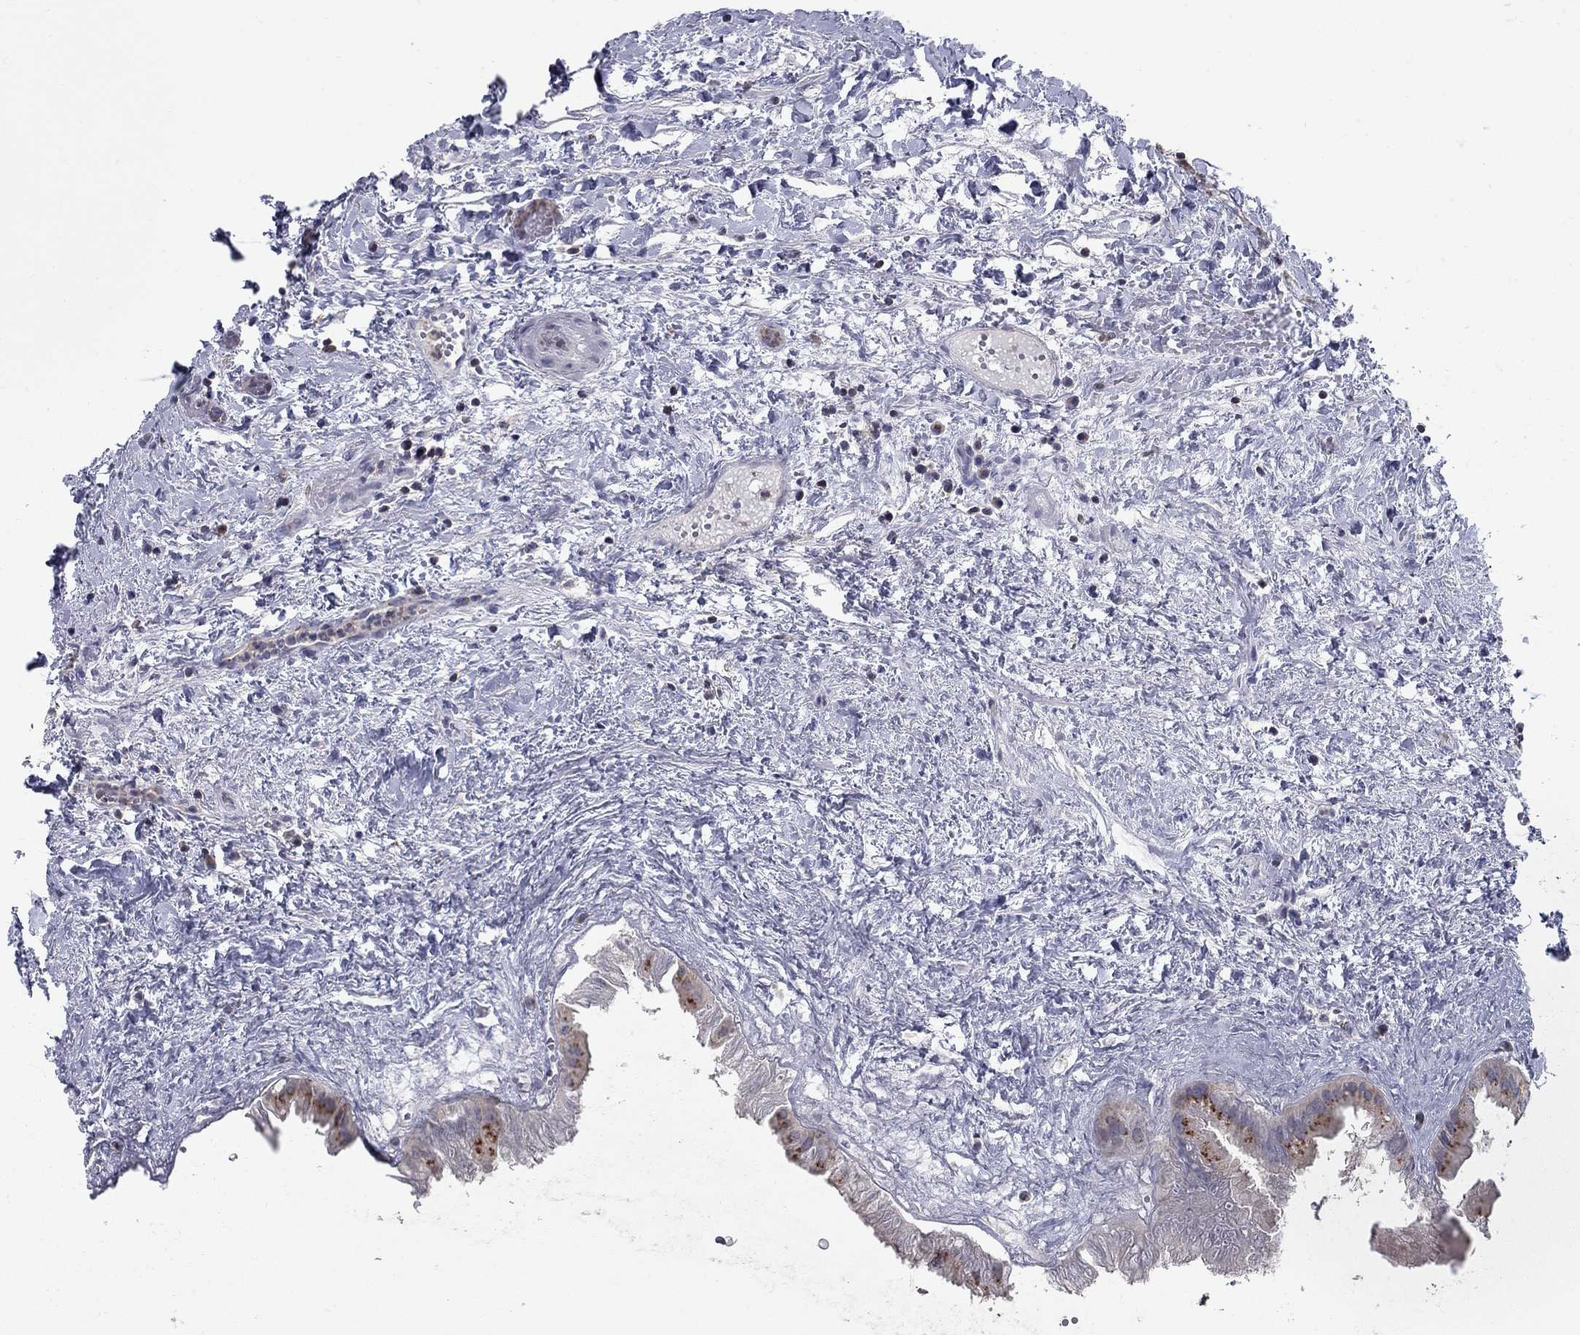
{"staining": {"intensity": "strong", "quantity": "25%-75%", "location": "cytoplasmic/membranous"}, "tissue": "gallbladder", "cell_type": "Glandular cells", "image_type": "normal", "snomed": [{"axis": "morphology", "description": "Normal tissue, NOS"}, {"axis": "topography", "description": "Gallbladder"}], "caption": "Glandular cells display high levels of strong cytoplasmic/membranous positivity in approximately 25%-75% of cells in normal gallbladder.", "gene": "KIAA0319L", "patient": {"sex": "male", "age": 70}}